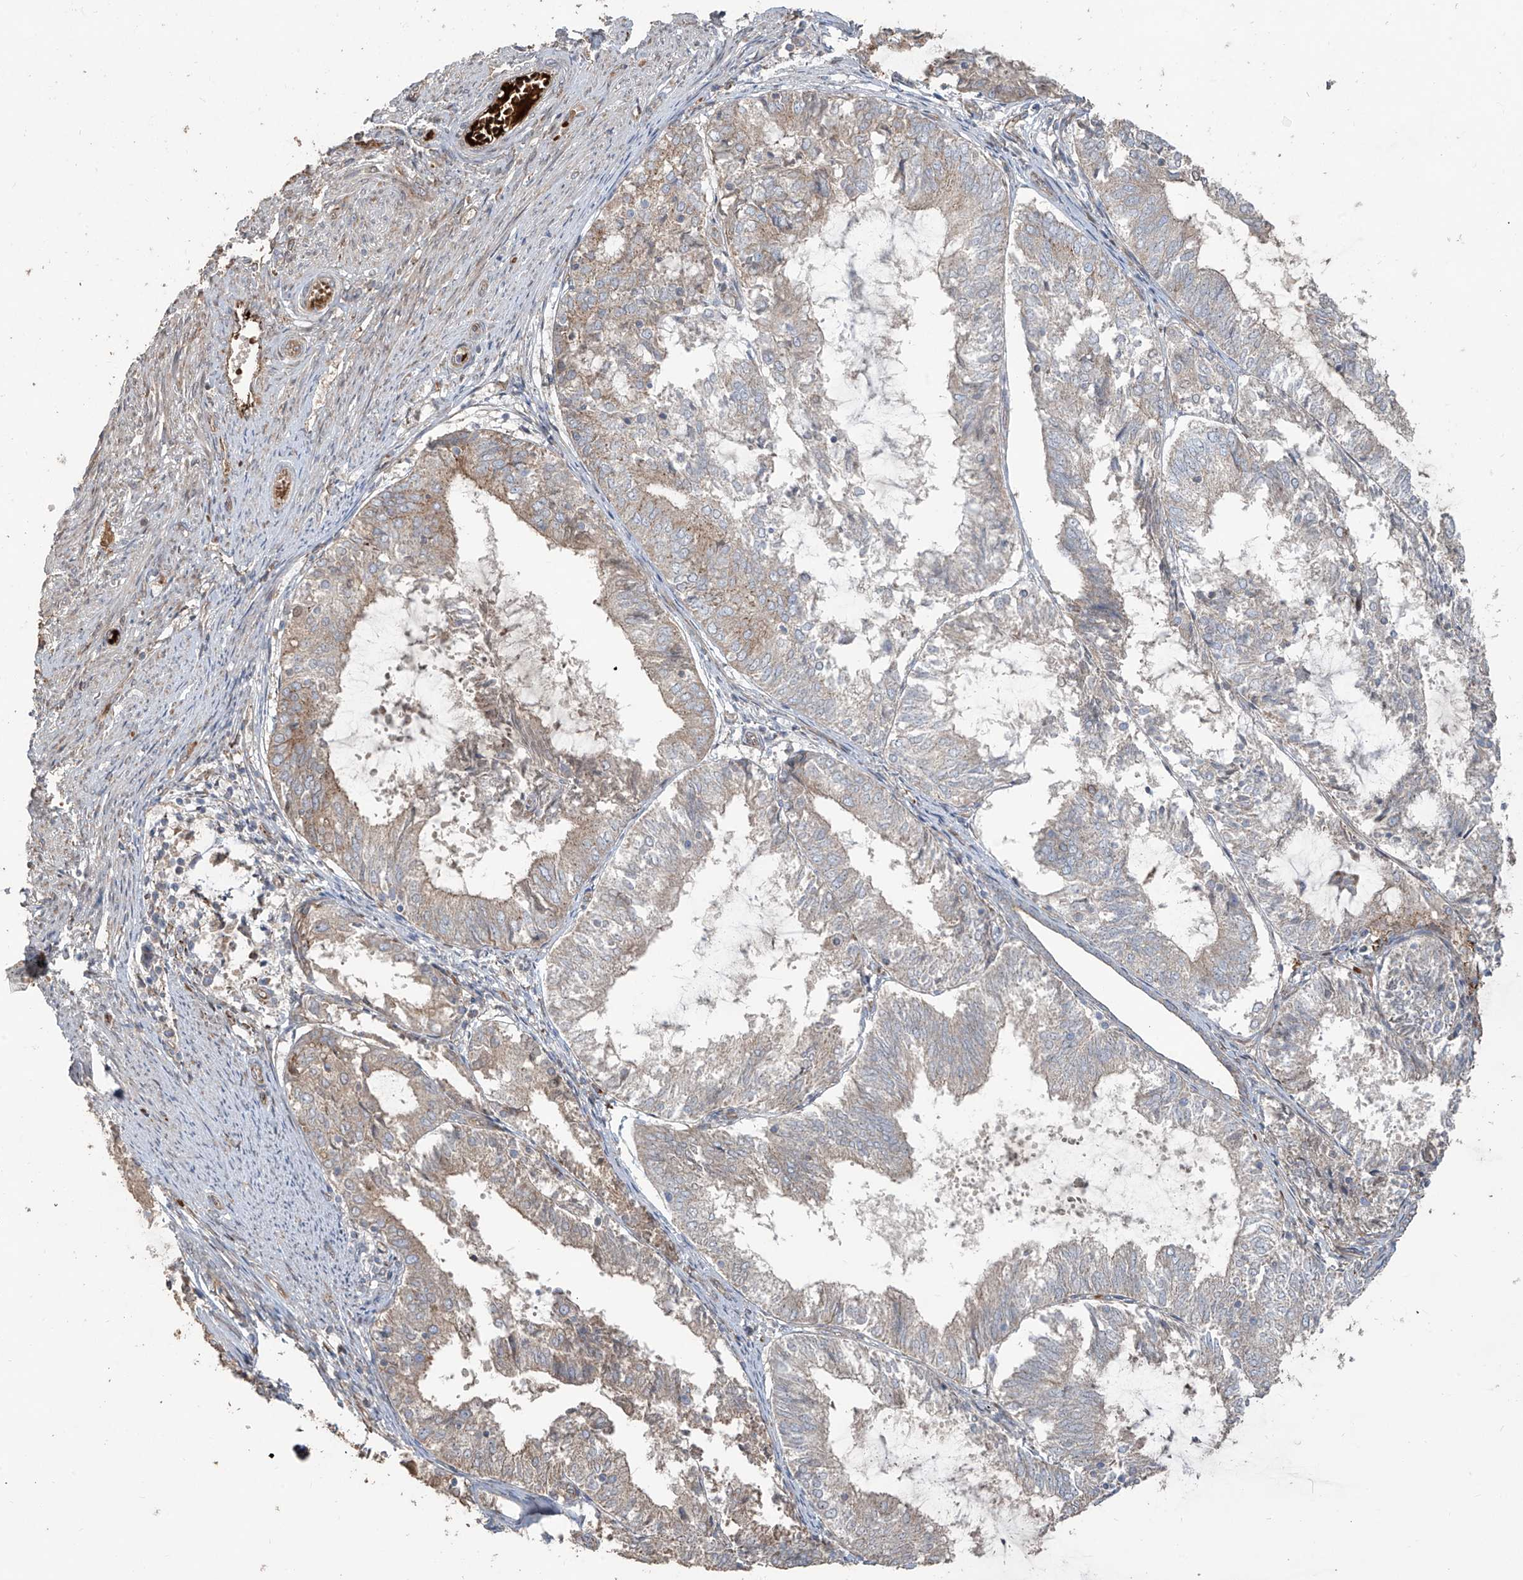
{"staining": {"intensity": "weak", "quantity": "25%-75%", "location": "cytoplasmic/membranous"}, "tissue": "endometrial cancer", "cell_type": "Tumor cells", "image_type": "cancer", "snomed": [{"axis": "morphology", "description": "Adenocarcinoma, NOS"}, {"axis": "topography", "description": "Endometrium"}], "caption": "Adenocarcinoma (endometrial) stained for a protein reveals weak cytoplasmic/membranous positivity in tumor cells. Immunohistochemistry stains the protein in brown and the nuclei are stained blue.", "gene": "ABTB1", "patient": {"sex": "female", "age": 81}}